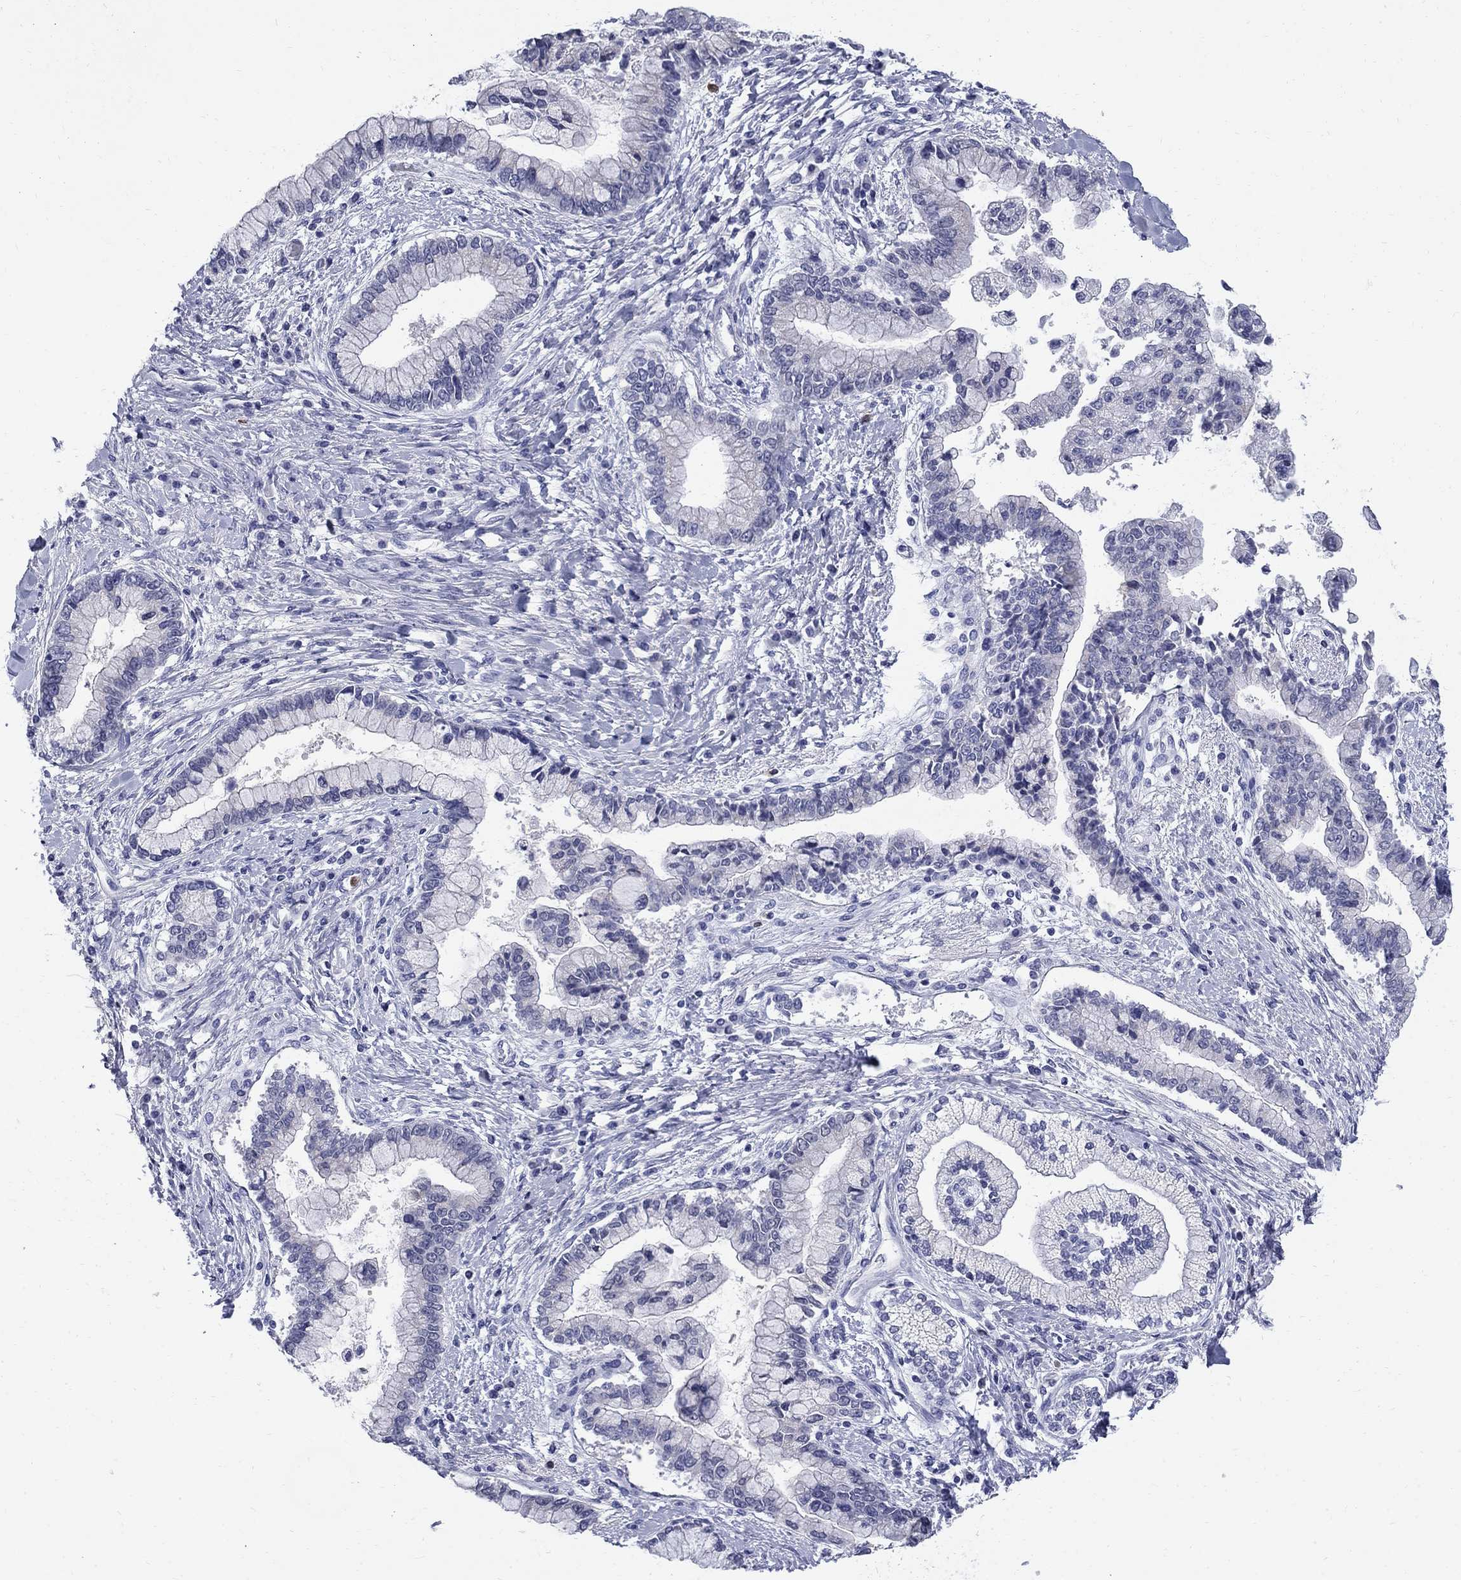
{"staining": {"intensity": "negative", "quantity": "none", "location": "none"}, "tissue": "liver cancer", "cell_type": "Tumor cells", "image_type": "cancer", "snomed": [{"axis": "morphology", "description": "Cholangiocarcinoma"}, {"axis": "topography", "description": "Liver"}], "caption": "IHC of cholangiocarcinoma (liver) shows no expression in tumor cells. (DAB (3,3'-diaminobenzidine) immunohistochemistry (IHC), high magnification).", "gene": "SERPINB2", "patient": {"sex": "male", "age": 50}}